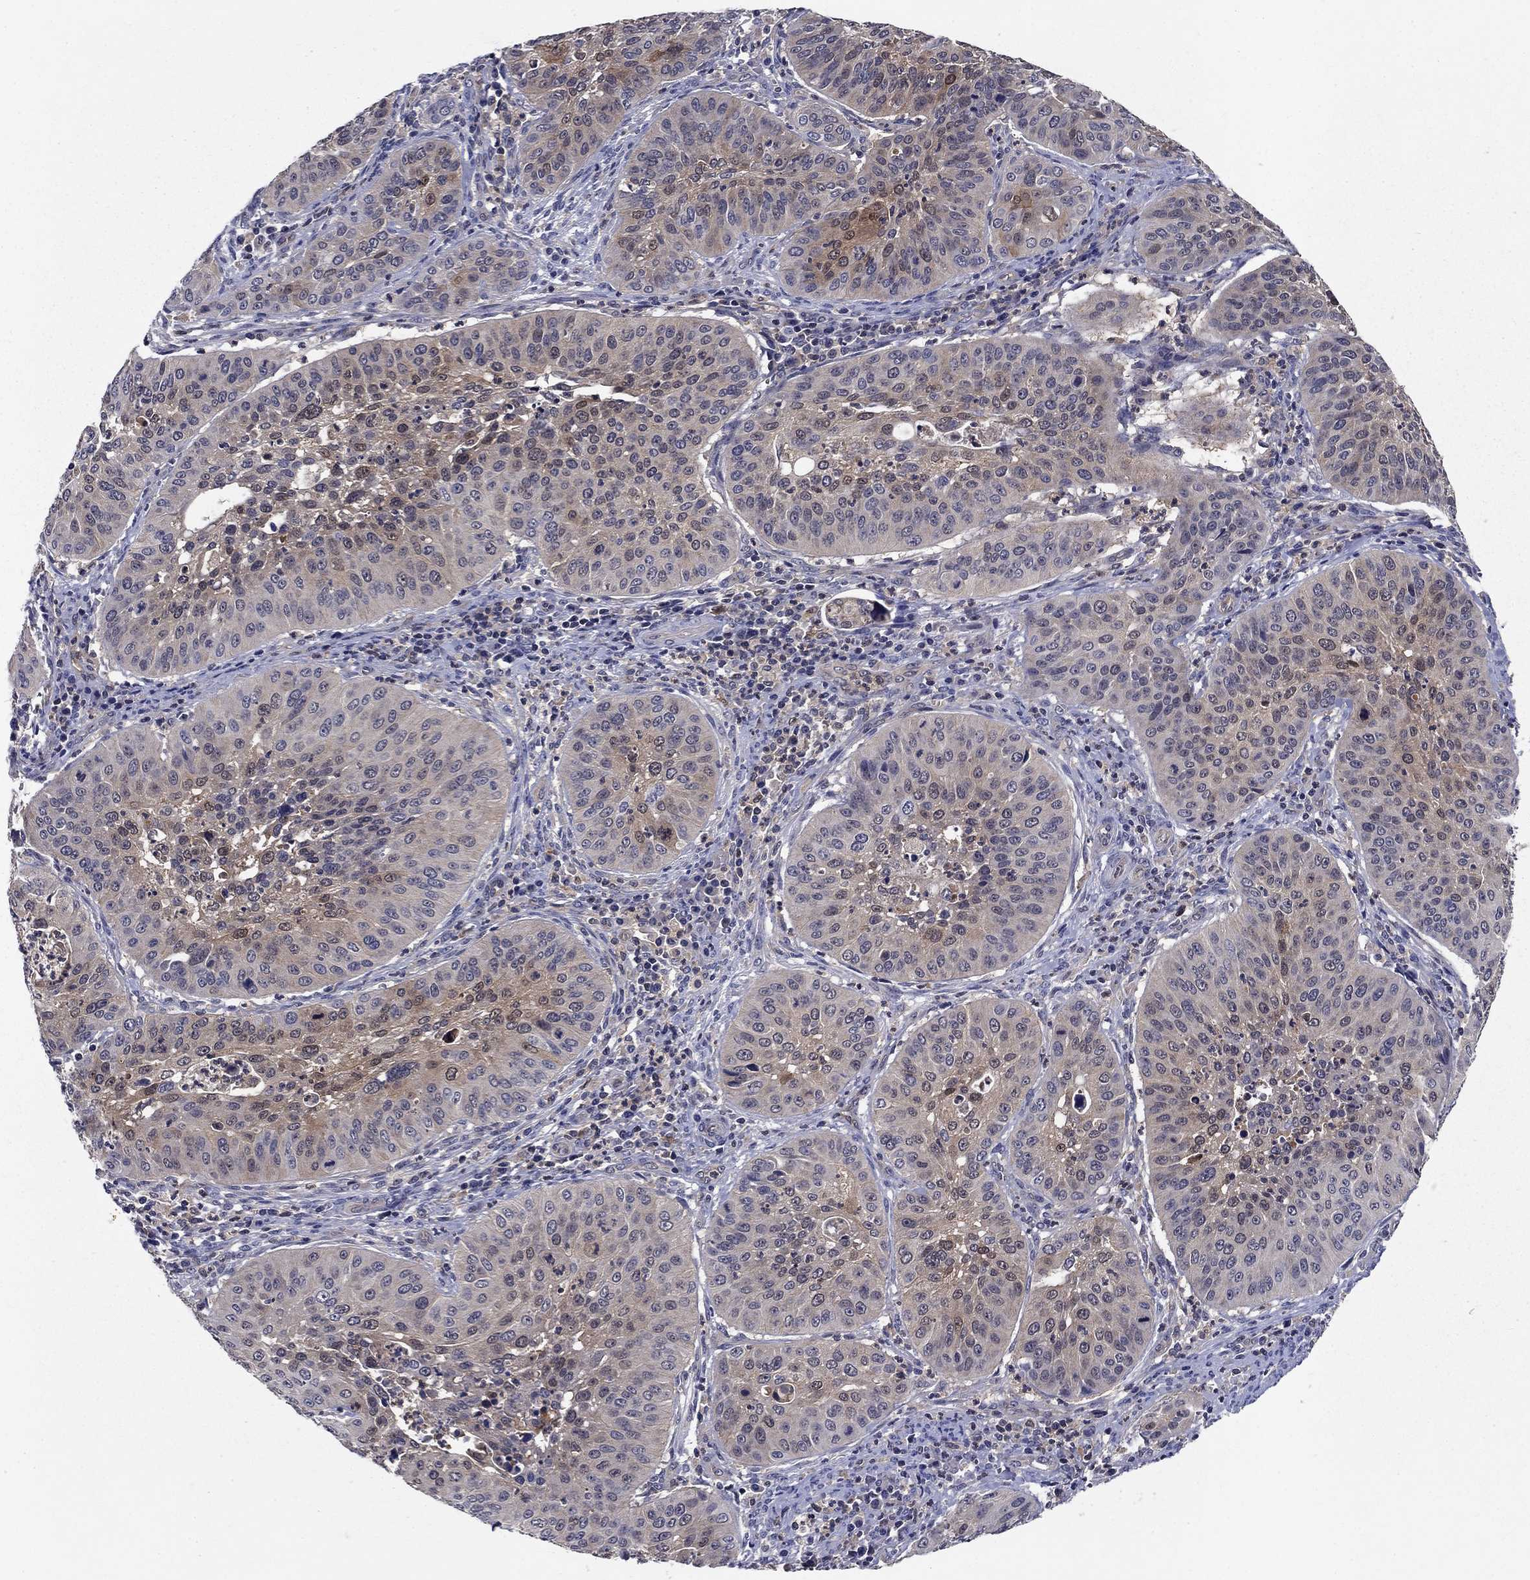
{"staining": {"intensity": "weak", "quantity": "<25%", "location": "cytoplasmic/membranous"}, "tissue": "cervical cancer", "cell_type": "Tumor cells", "image_type": "cancer", "snomed": [{"axis": "morphology", "description": "Normal tissue, NOS"}, {"axis": "morphology", "description": "Squamous cell carcinoma, NOS"}, {"axis": "topography", "description": "Cervix"}], "caption": "Tumor cells are negative for protein expression in human cervical cancer. (Immunohistochemistry (ihc), brightfield microscopy, high magnification).", "gene": "GLTP", "patient": {"sex": "female", "age": 39}}